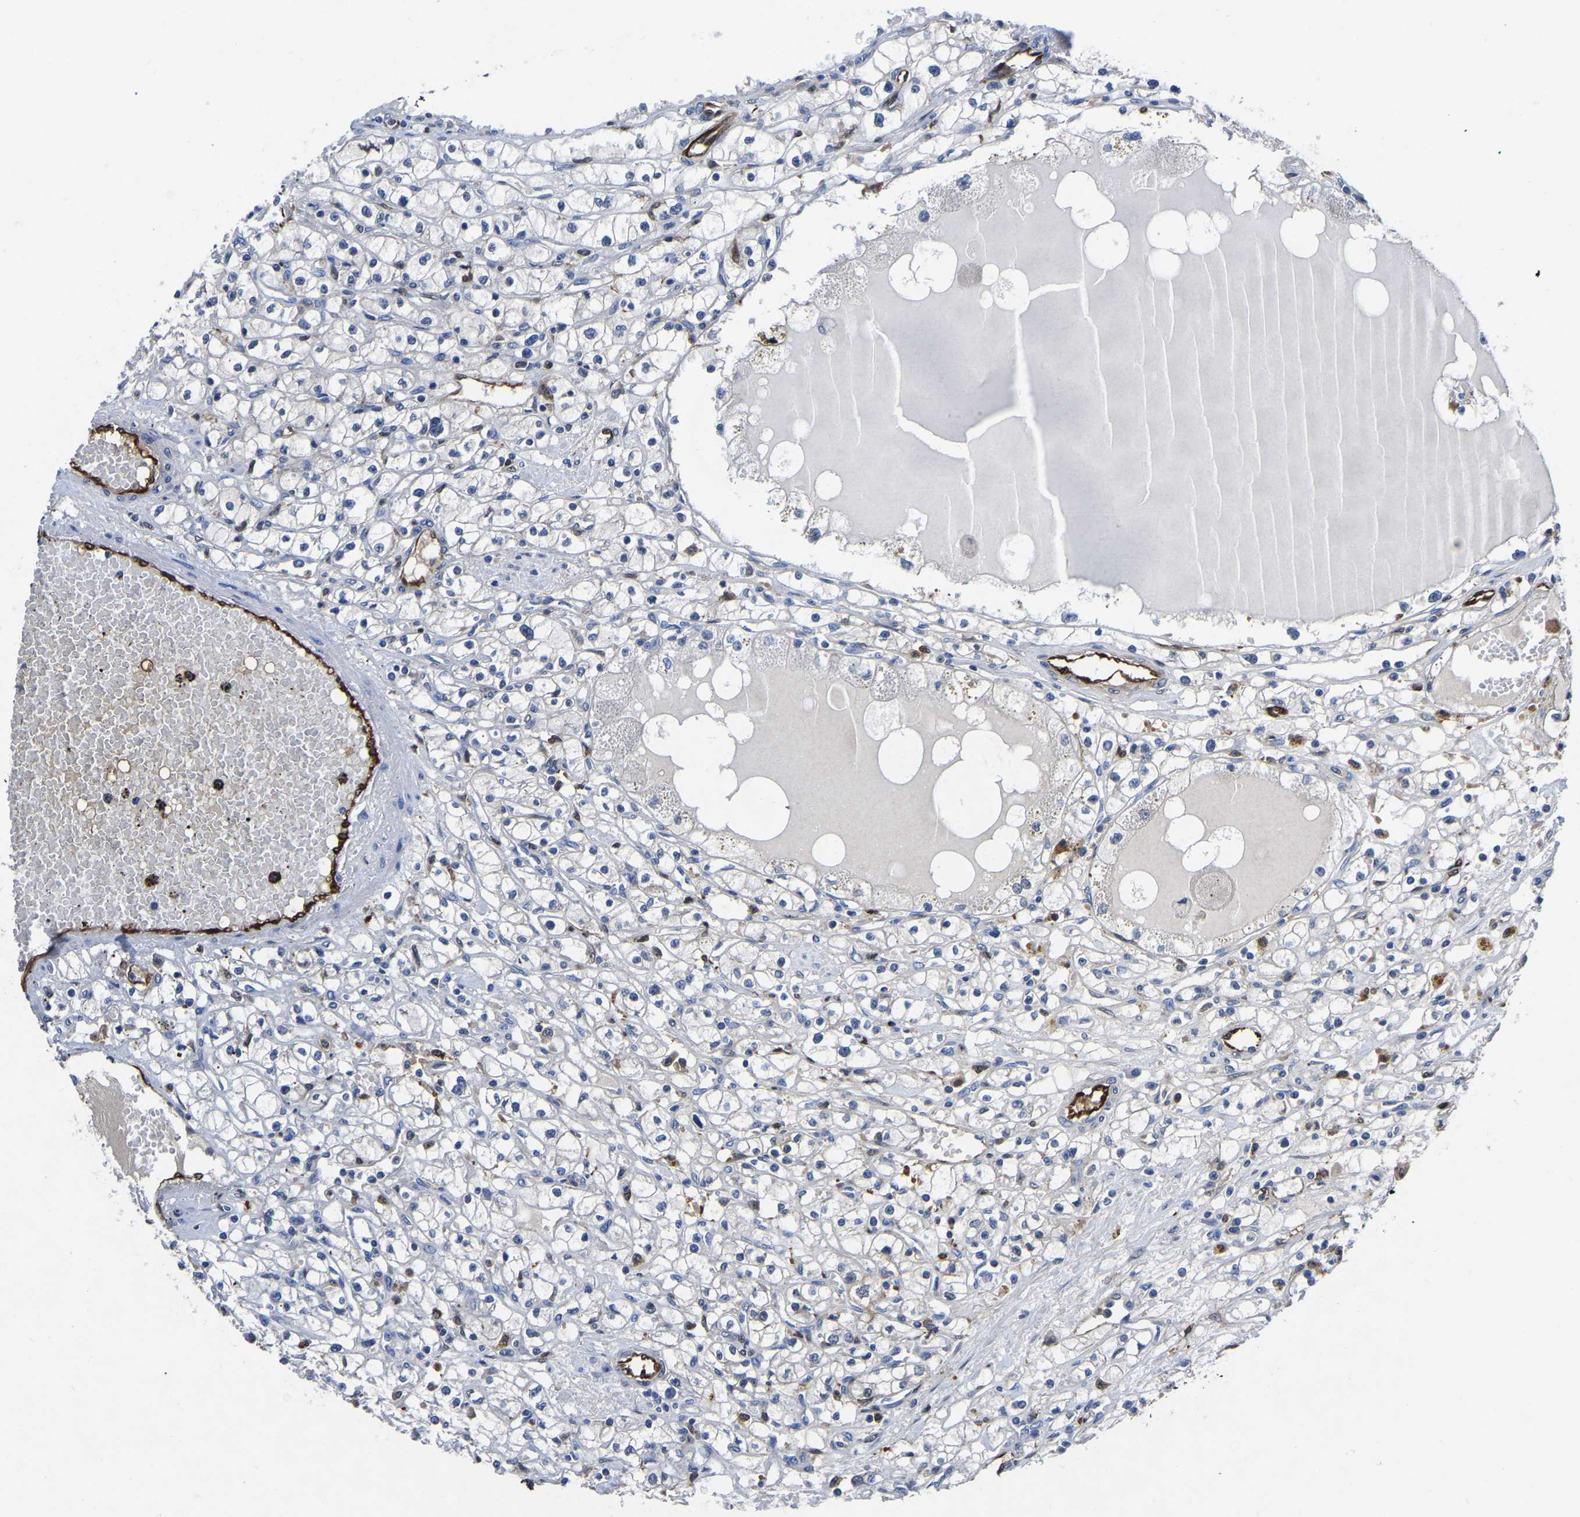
{"staining": {"intensity": "negative", "quantity": "none", "location": "none"}, "tissue": "renal cancer", "cell_type": "Tumor cells", "image_type": "cancer", "snomed": [{"axis": "morphology", "description": "Adenocarcinoma, NOS"}, {"axis": "topography", "description": "Kidney"}], "caption": "A high-resolution histopathology image shows IHC staining of renal adenocarcinoma, which shows no significant expression in tumor cells. The staining was performed using DAB to visualize the protein expression in brown, while the nuclei were stained in blue with hematoxylin (Magnification: 20x).", "gene": "ATG2B", "patient": {"sex": "male", "age": 56}}